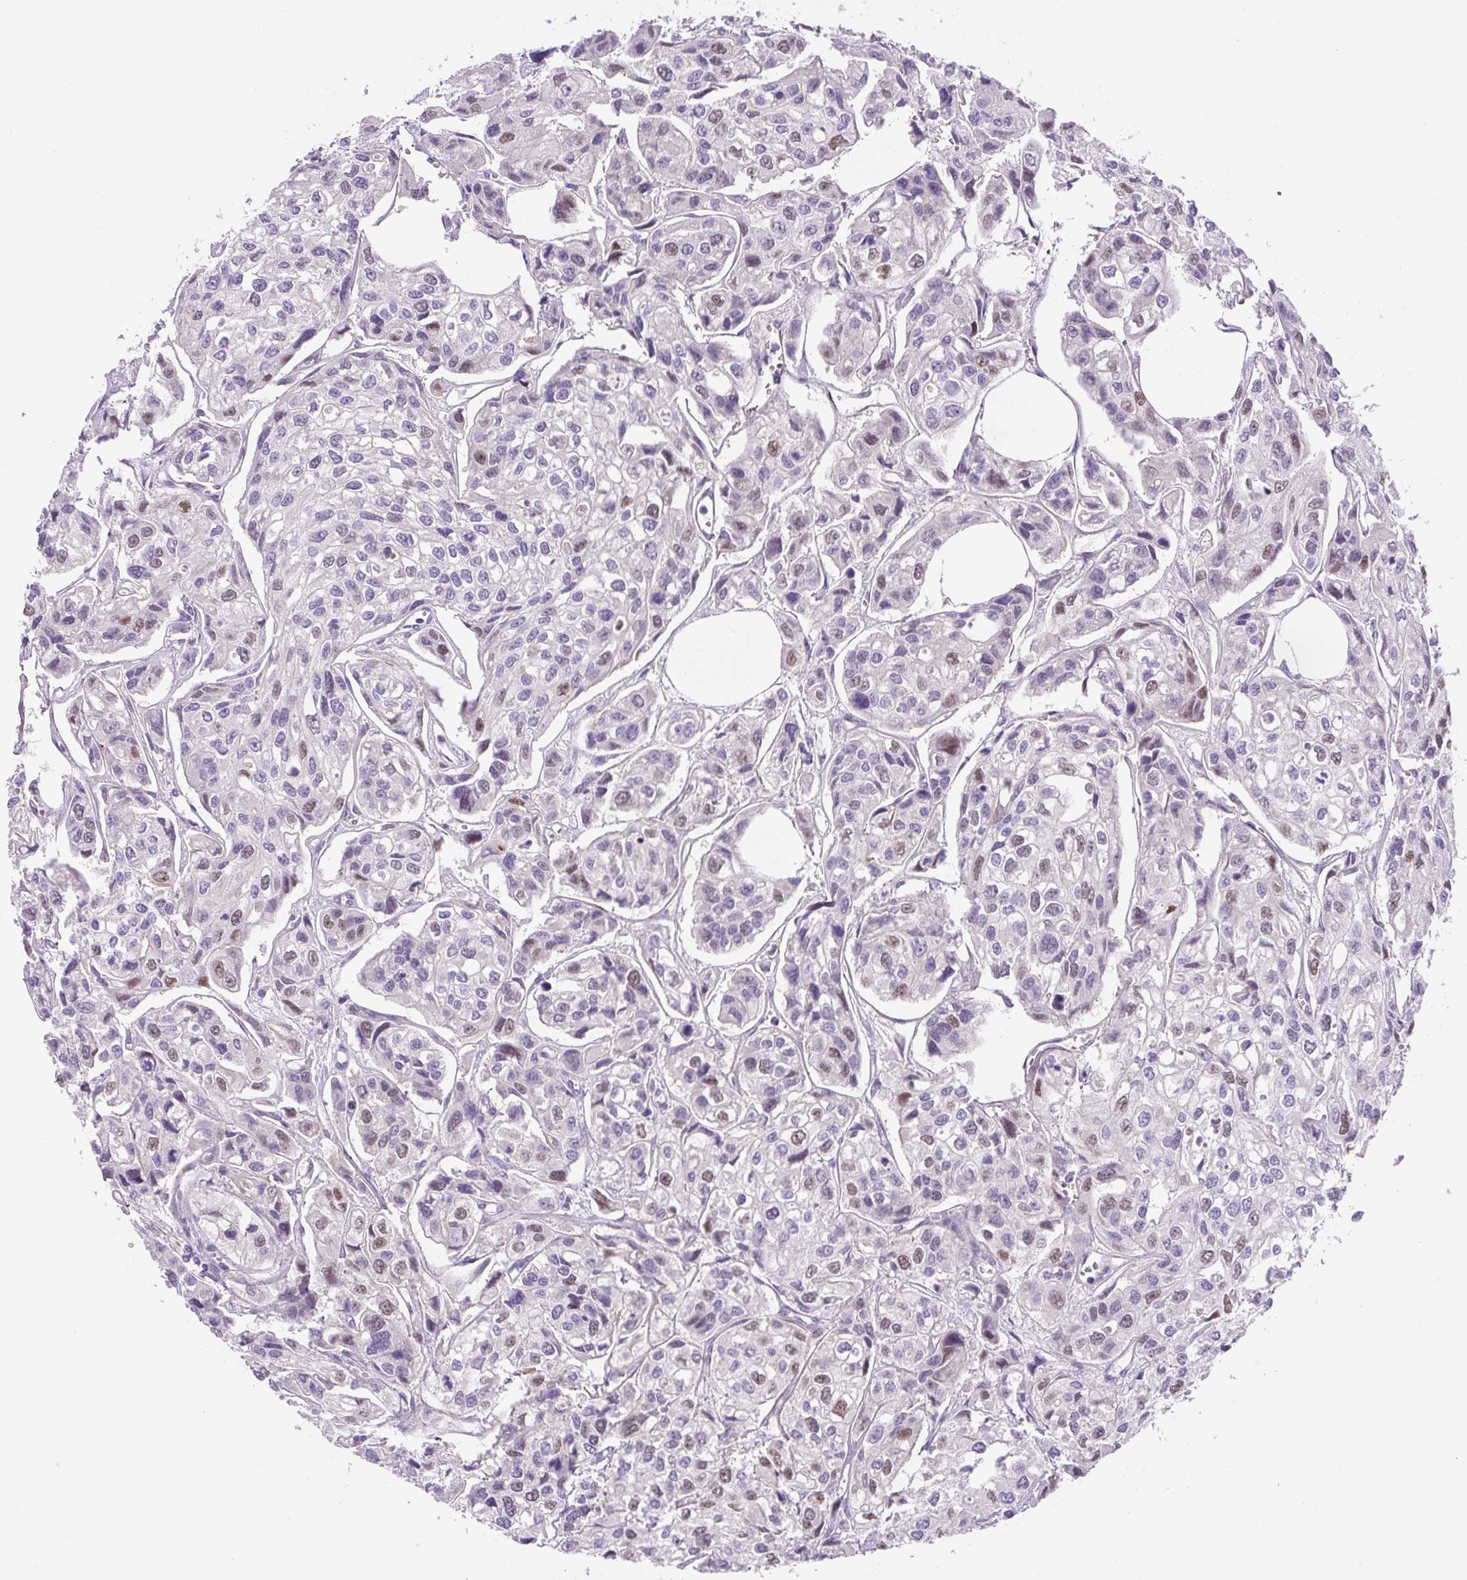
{"staining": {"intensity": "weak", "quantity": "<25%", "location": "nuclear"}, "tissue": "urothelial cancer", "cell_type": "Tumor cells", "image_type": "cancer", "snomed": [{"axis": "morphology", "description": "Urothelial carcinoma, High grade"}, {"axis": "topography", "description": "Urinary bladder"}], "caption": "This is an immunohistochemistry micrograph of human urothelial carcinoma (high-grade). There is no positivity in tumor cells.", "gene": "ADAMTS19", "patient": {"sex": "male", "age": 67}}